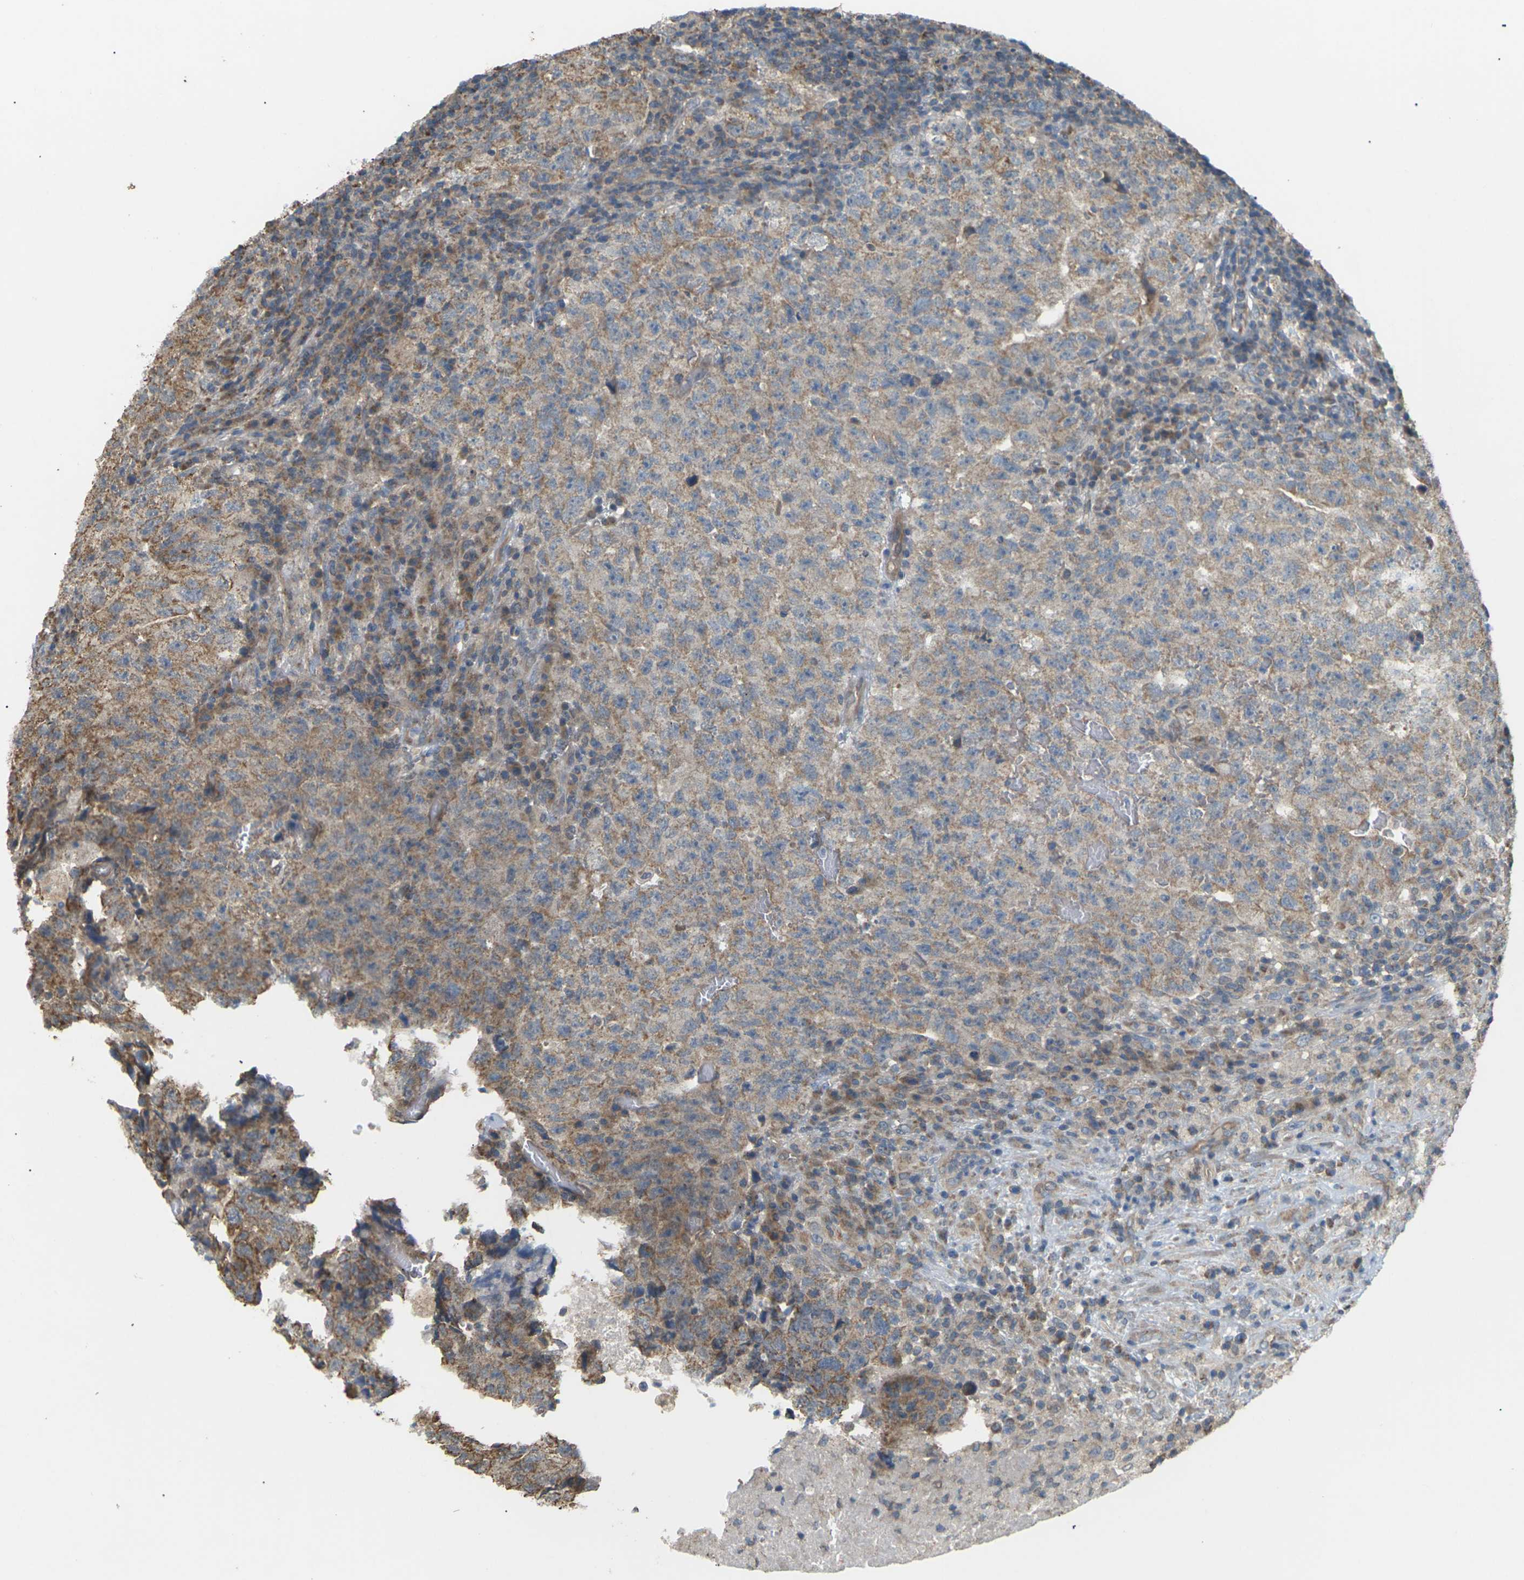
{"staining": {"intensity": "moderate", "quantity": ">75%", "location": "cytoplasmic/membranous"}, "tissue": "testis cancer", "cell_type": "Tumor cells", "image_type": "cancer", "snomed": [{"axis": "morphology", "description": "Necrosis, NOS"}, {"axis": "morphology", "description": "Carcinoma, Embryonal, NOS"}, {"axis": "topography", "description": "Testis"}], "caption": "Protein expression analysis of human embryonal carcinoma (testis) reveals moderate cytoplasmic/membranous expression in approximately >75% of tumor cells.", "gene": "KSR1", "patient": {"sex": "male", "age": 19}}